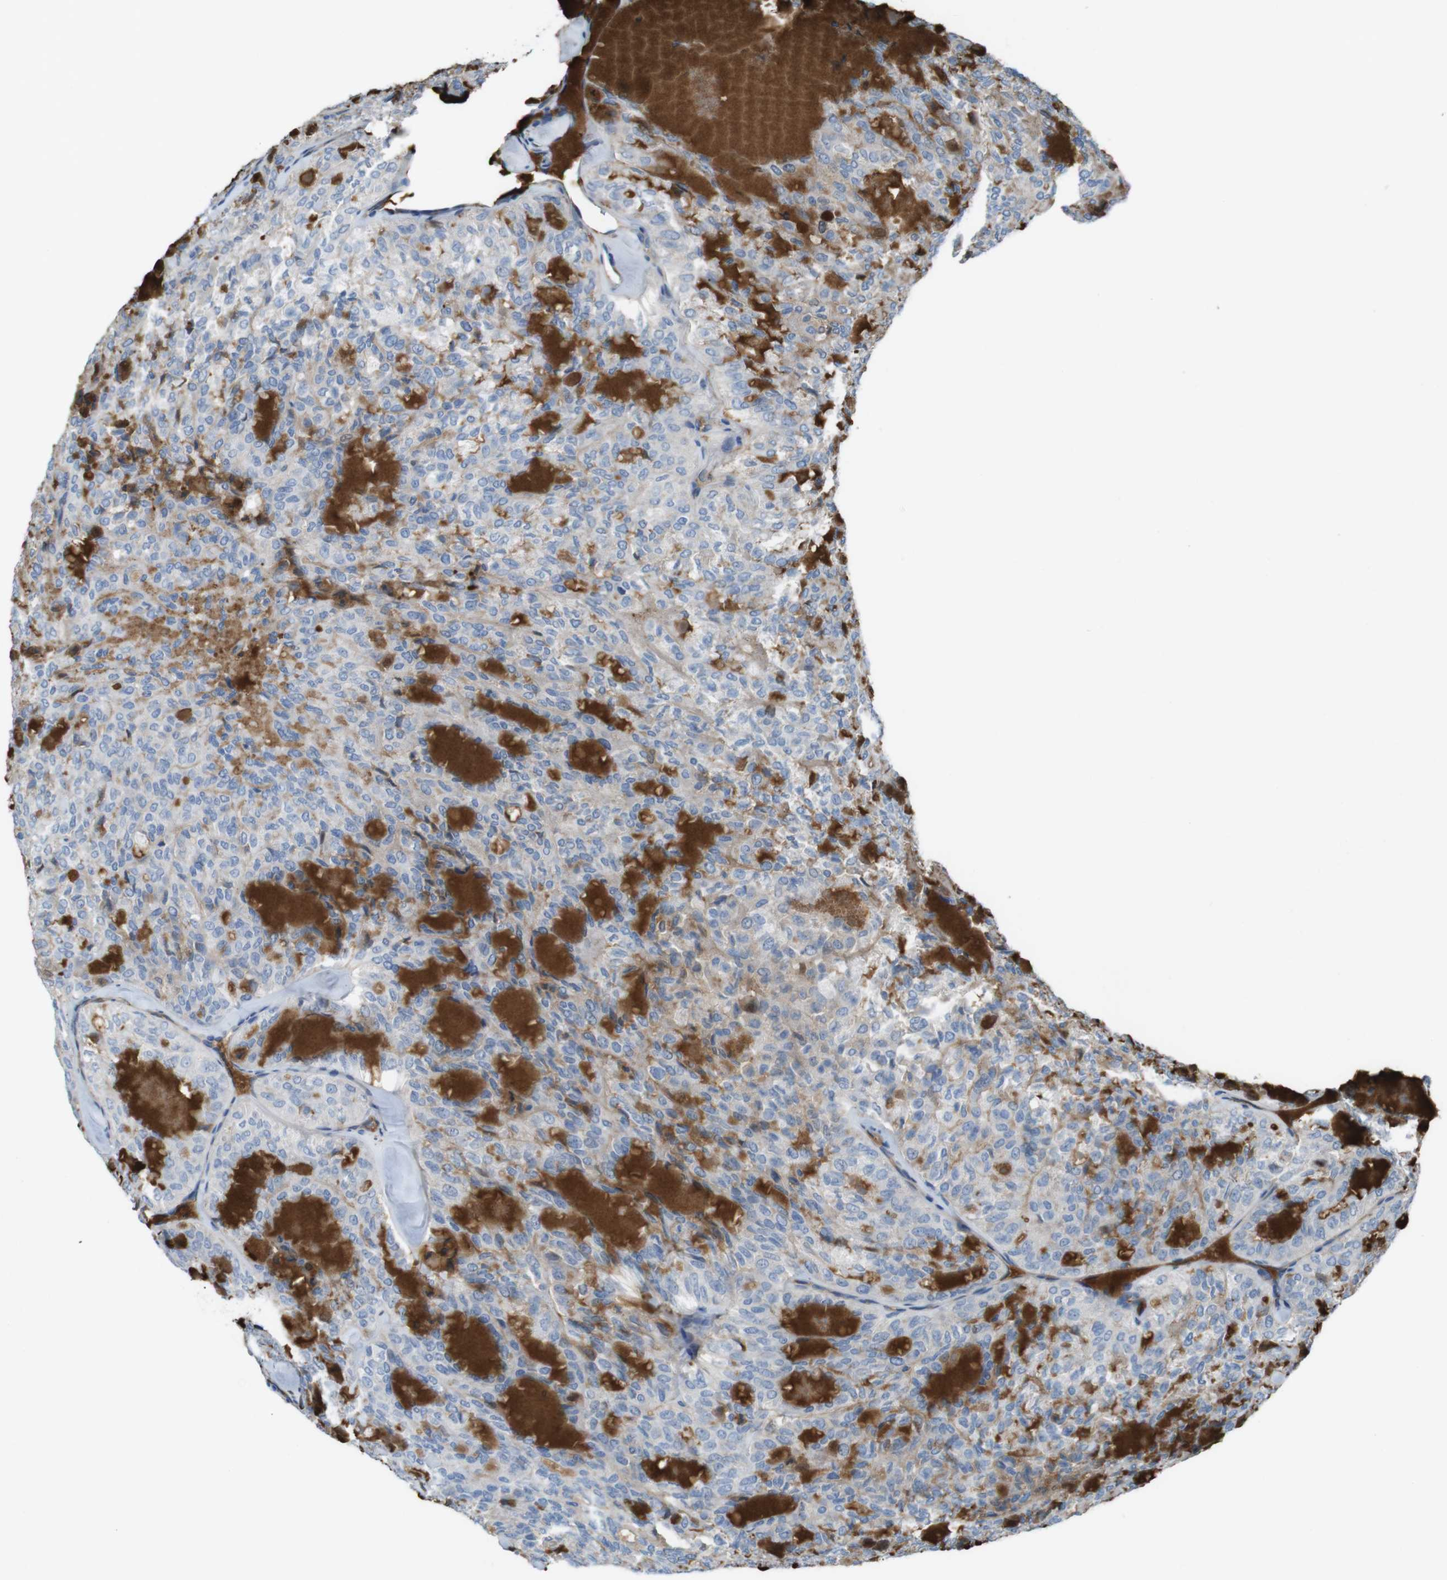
{"staining": {"intensity": "moderate", "quantity": "<25%", "location": "cytoplasmic/membranous"}, "tissue": "thyroid cancer", "cell_type": "Tumor cells", "image_type": "cancer", "snomed": [{"axis": "morphology", "description": "Follicular adenoma carcinoma, NOS"}, {"axis": "topography", "description": "Thyroid gland"}], "caption": "The image reveals immunohistochemical staining of thyroid cancer. There is moderate cytoplasmic/membranous positivity is present in about <25% of tumor cells. (brown staining indicates protein expression, while blue staining denotes nuclei).", "gene": "LTBP4", "patient": {"sex": "male", "age": 75}}